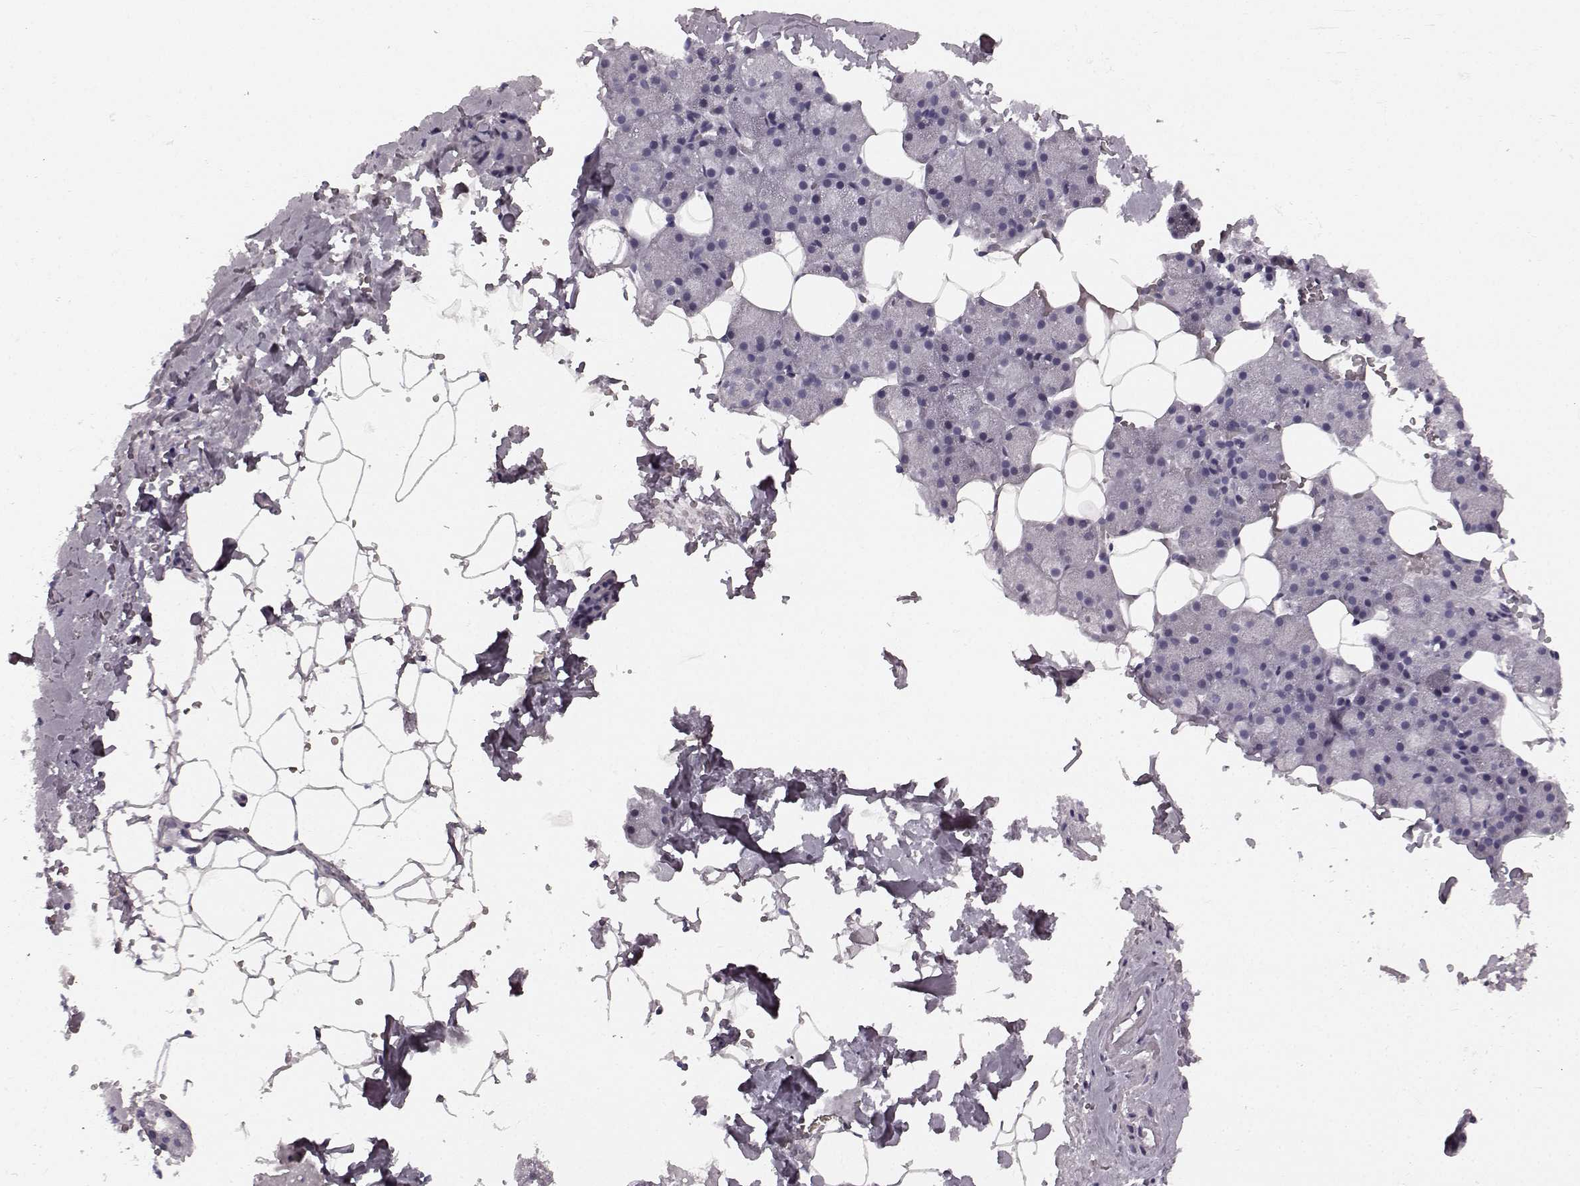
{"staining": {"intensity": "negative", "quantity": "none", "location": "none"}, "tissue": "salivary gland", "cell_type": "Glandular cells", "image_type": "normal", "snomed": [{"axis": "morphology", "description": "Normal tissue, NOS"}, {"axis": "topography", "description": "Salivary gland"}], "caption": "Immunohistochemistry (IHC) histopathology image of unremarkable salivary gland stained for a protein (brown), which reveals no expression in glandular cells. The staining was performed using DAB to visualize the protein expression in brown, while the nuclei were stained in blue with hematoxylin (Magnification: 20x).", "gene": "TMPRSS15", "patient": {"sex": "male", "age": 38}}